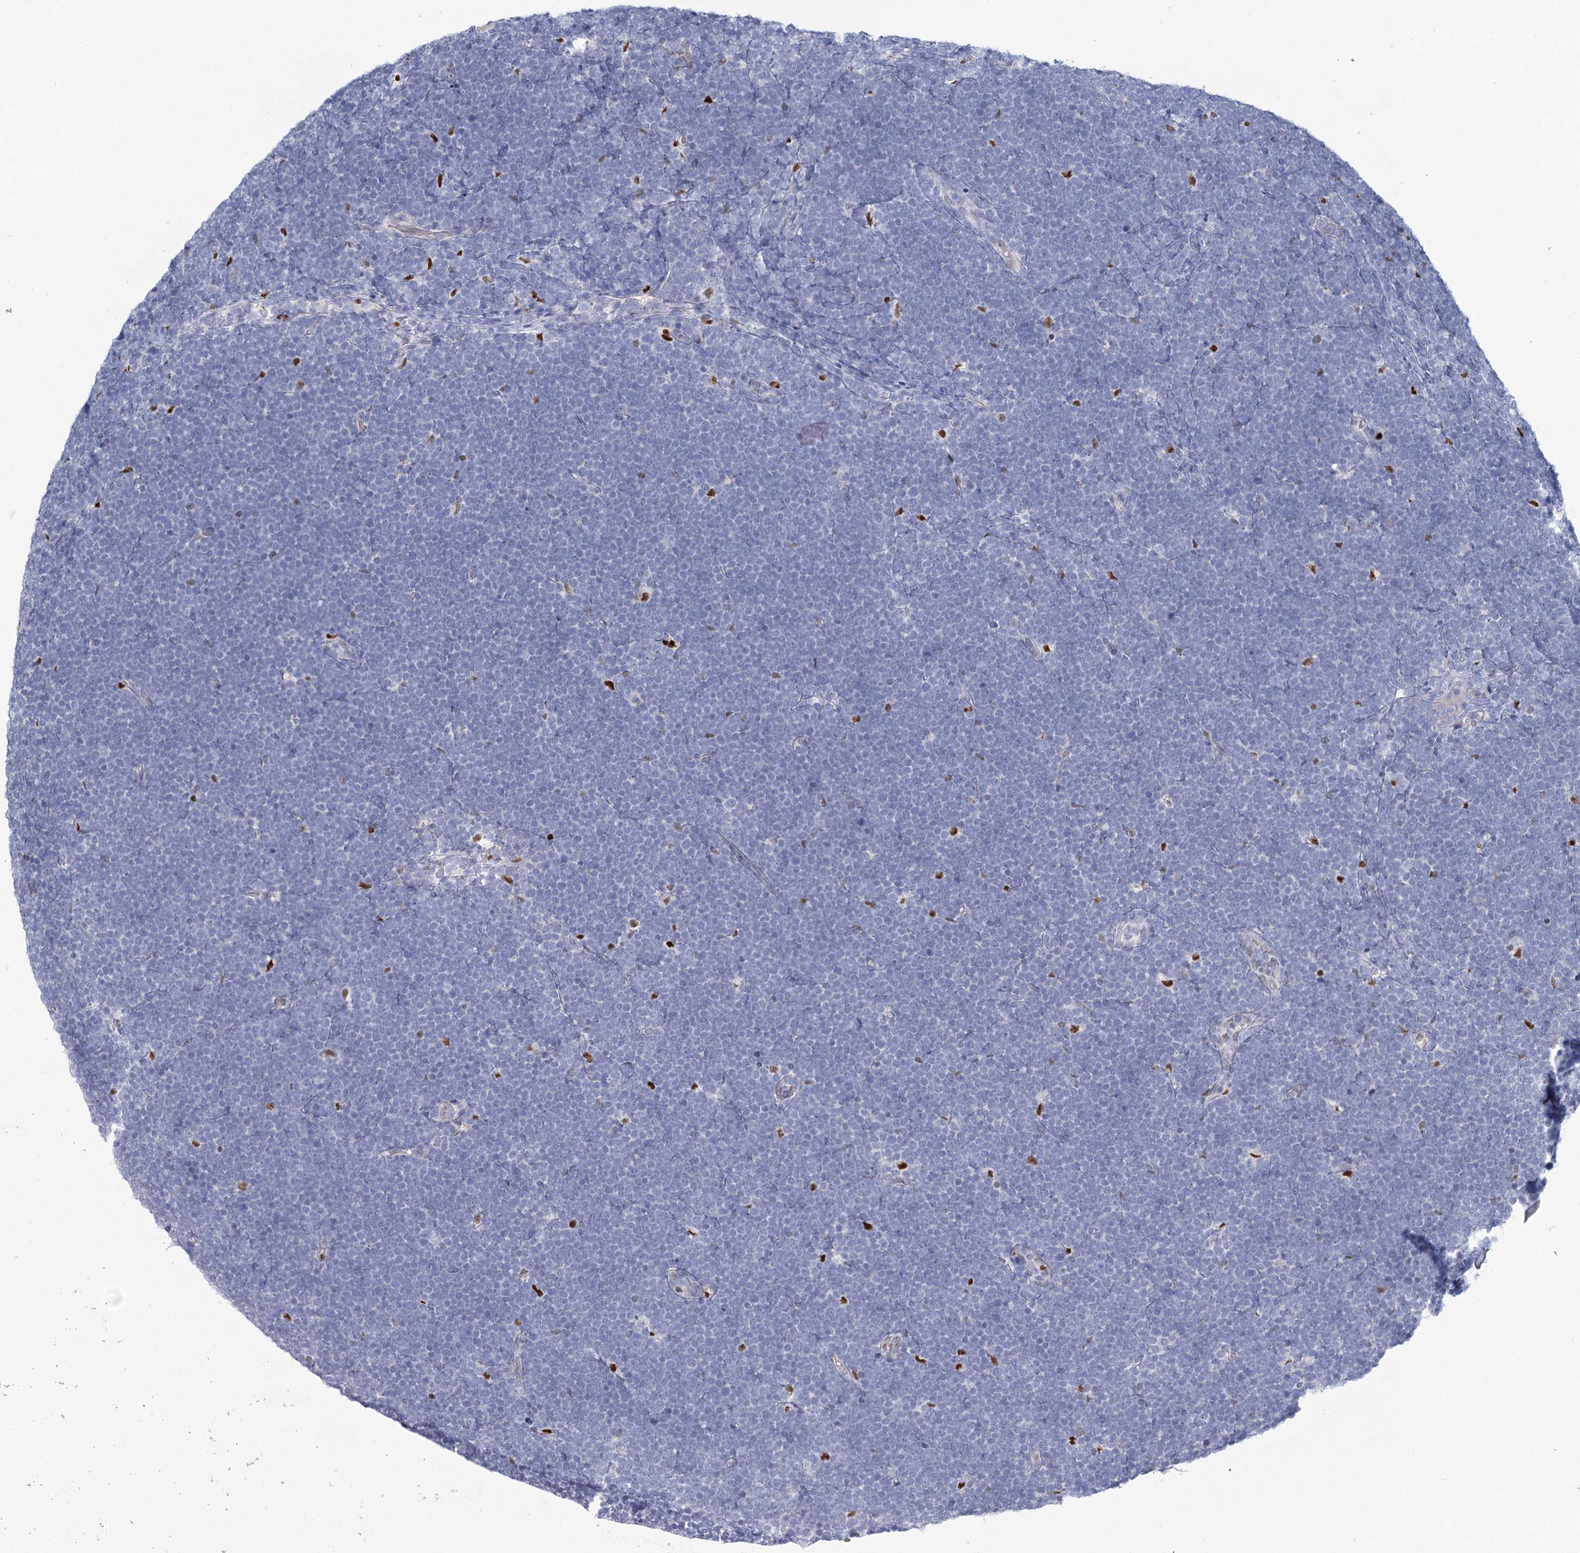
{"staining": {"intensity": "negative", "quantity": "none", "location": "none"}, "tissue": "lymphoma", "cell_type": "Tumor cells", "image_type": "cancer", "snomed": [{"axis": "morphology", "description": "Malignant lymphoma, non-Hodgkin's type, High grade"}, {"axis": "topography", "description": "Lymph node"}], "caption": "There is no significant staining in tumor cells of lymphoma.", "gene": "IGSF3", "patient": {"sex": "male", "age": 13}}